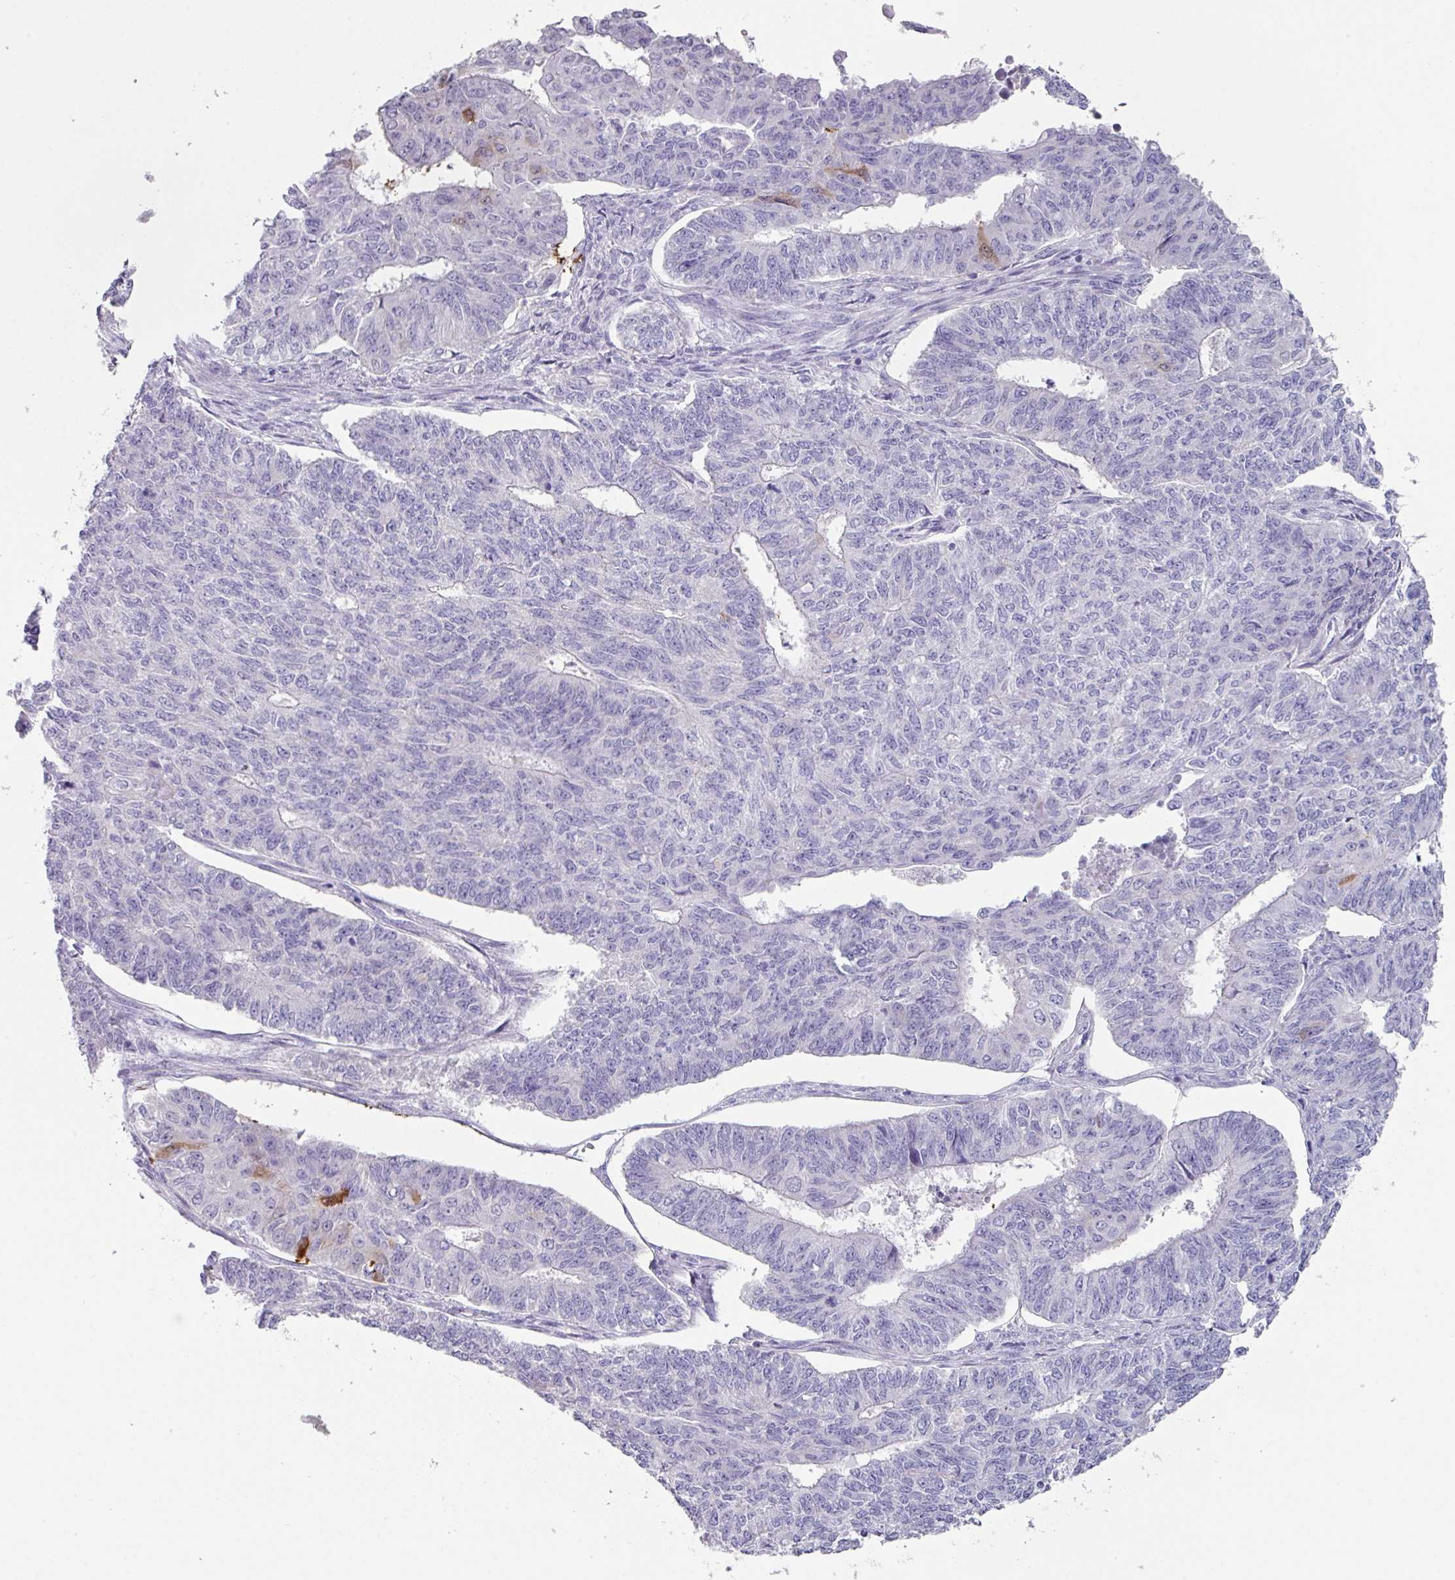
{"staining": {"intensity": "negative", "quantity": "none", "location": "none"}, "tissue": "endometrial cancer", "cell_type": "Tumor cells", "image_type": "cancer", "snomed": [{"axis": "morphology", "description": "Adenocarcinoma, NOS"}, {"axis": "topography", "description": "Endometrium"}], "caption": "Tumor cells show no significant protein expression in adenocarcinoma (endometrial). (Stains: DAB immunohistochemistry with hematoxylin counter stain, Microscopy: brightfield microscopy at high magnification).", "gene": "DEFB115", "patient": {"sex": "female", "age": 32}}